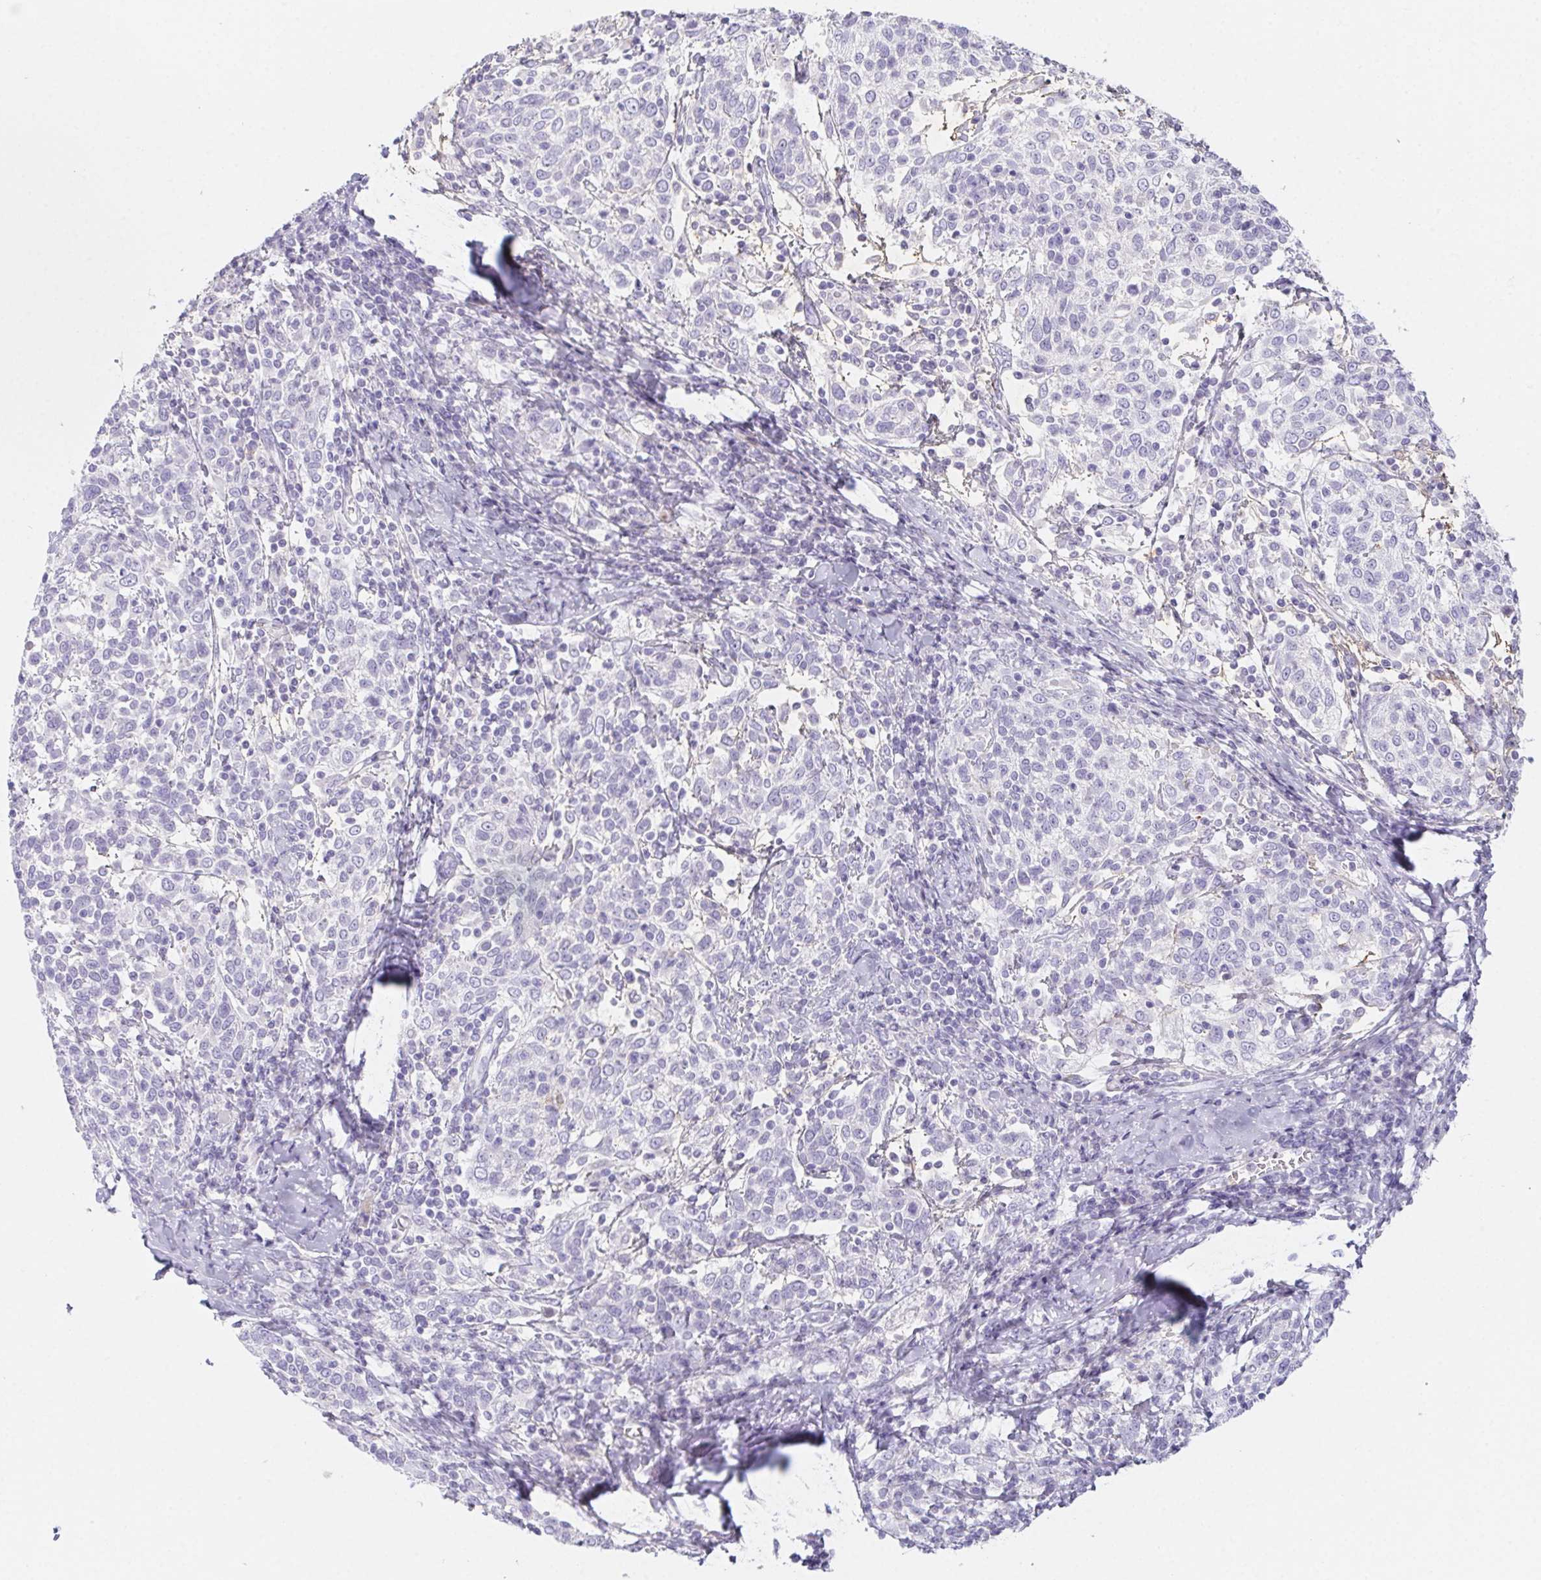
{"staining": {"intensity": "negative", "quantity": "none", "location": "none"}, "tissue": "cervical cancer", "cell_type": "Tumor cells", "image_type": "cancer", "snomed": [{"axis": "morphology", "description": "Squamous cell carcinoma, NOS"}, {"axis": "topography", "description": "Cervix"}], "caption": "Cervical squamous cell carcinoma was stained to show a protein in brown. There is no significant expression in tumor cells.", "gene": "ITIH2", "patient": {"sex": "female", "age": 61}}